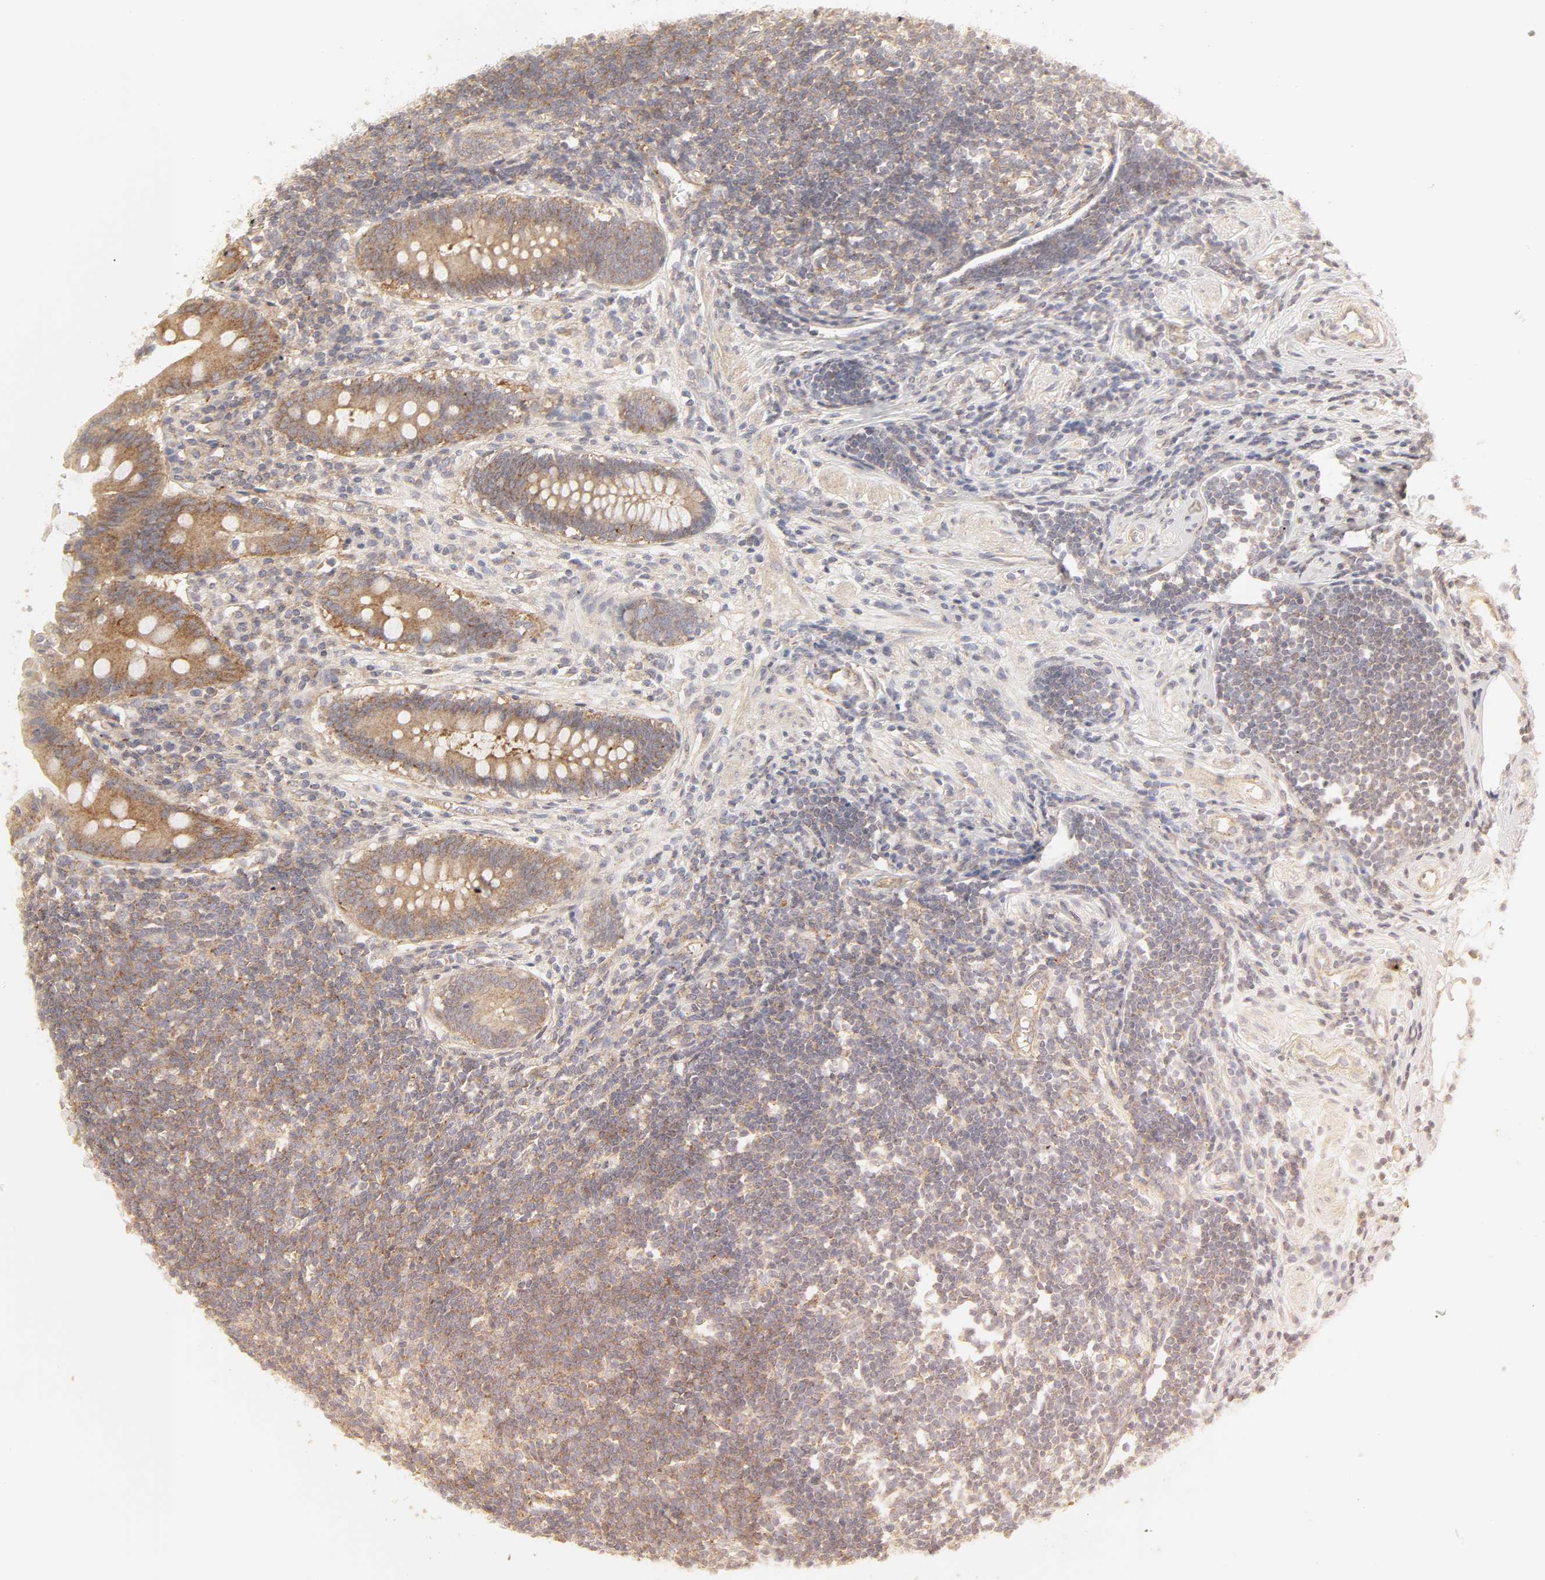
{"staining": {"intensity": "moderate", "quantity": ">75%", "location": "cytoplasmic/membranous"}, "tissue": "appendix", "cell_type": "Glandular cells", "image_type": "normal", "snomed": [{"axis": "morphology", "description": "Normal tissue, NOS"}, {"axis": "topography", "description": "Appendix"}], "caption": "Protein staining displays moderate cytoplasmic/membranous positivity in approximately >75% of glandular cells in unremarkable appendix. The staining was performed using DAB, with brown indicating positive protein expression. Nuclei are stained blue with hematoxylin.", "gene": "SH3GLB1", "patient": {"sex": "female", "age": 50}}